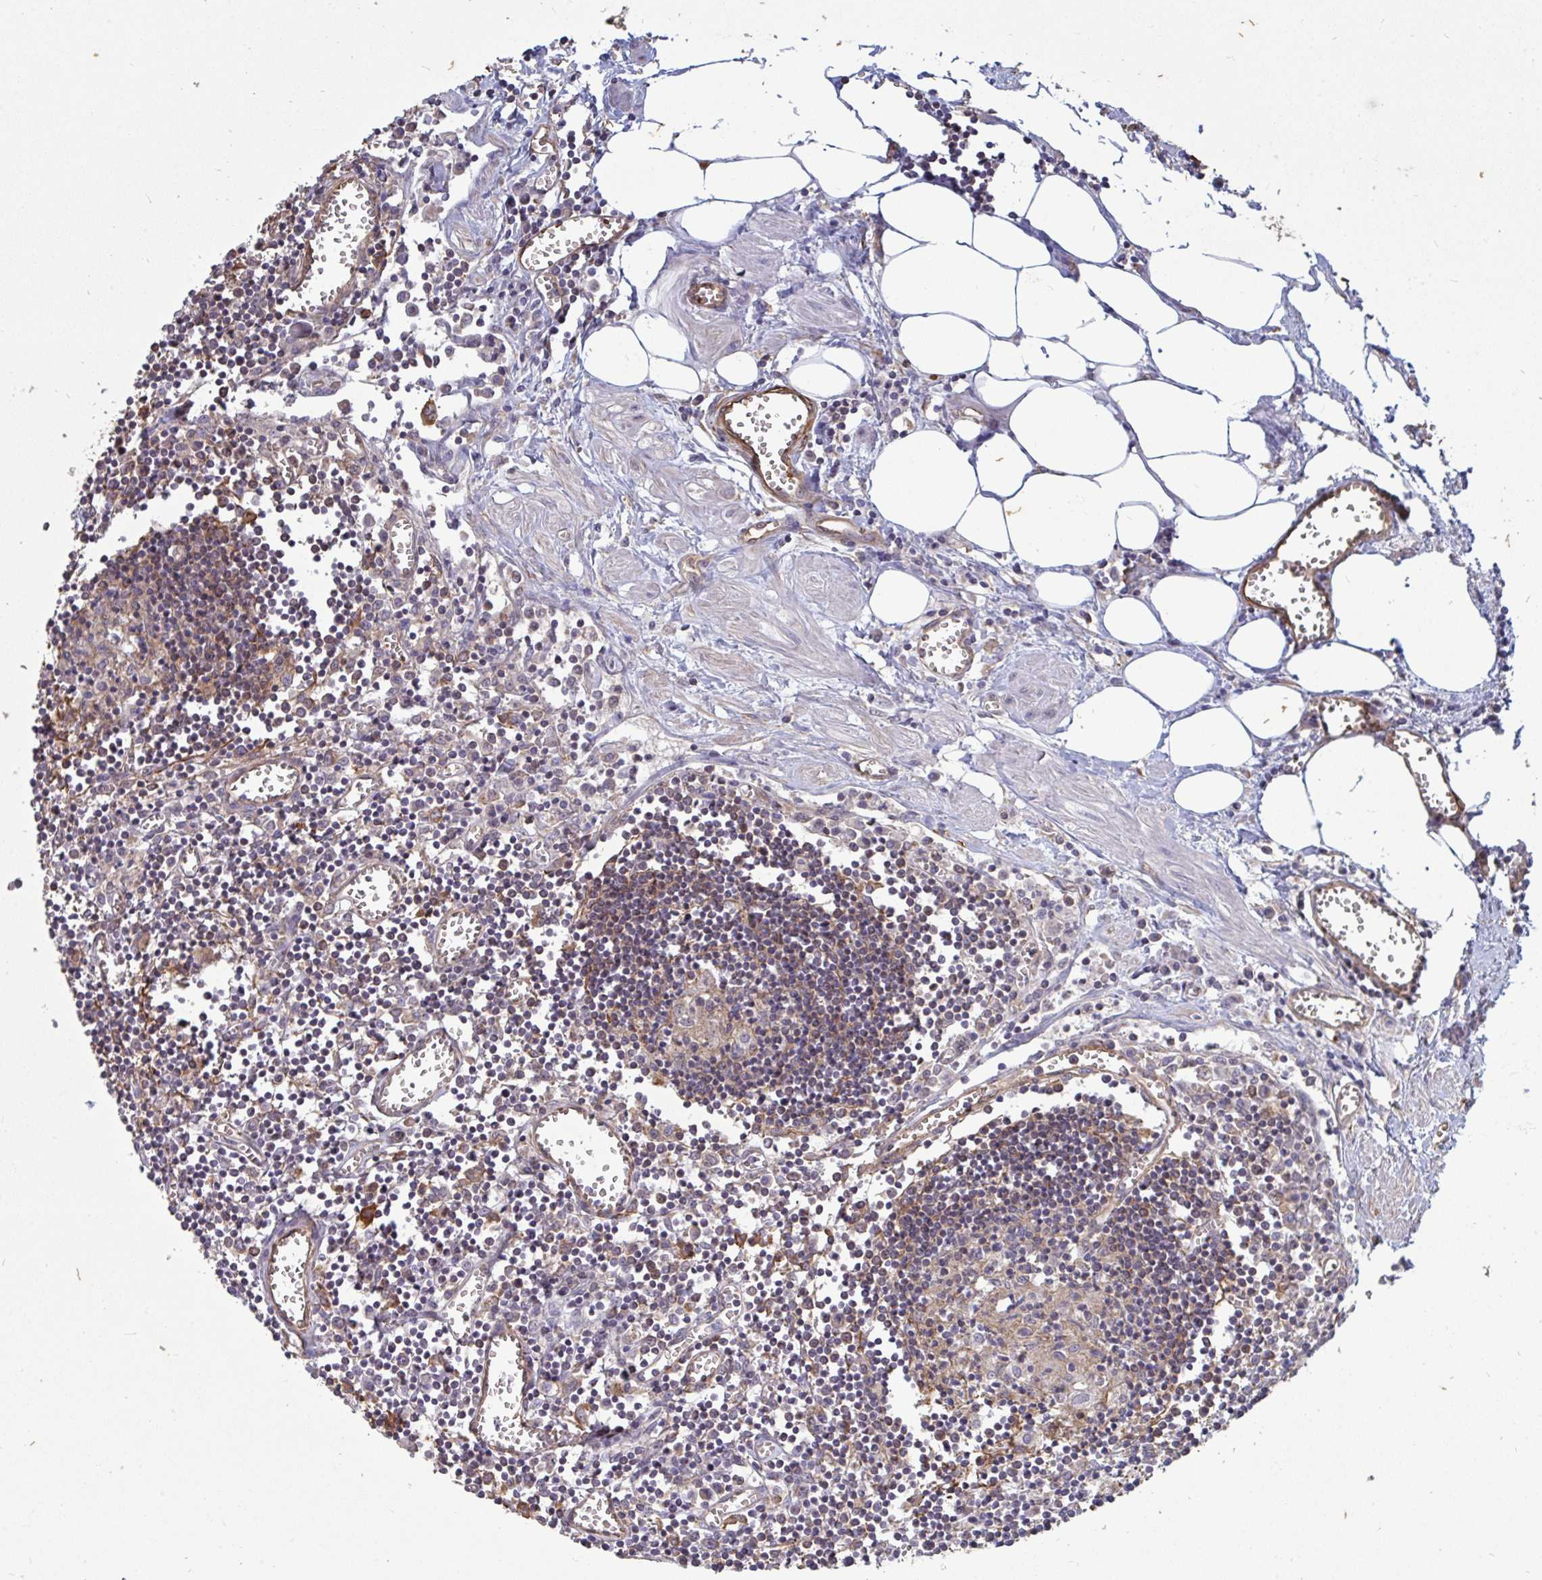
{"staining": {"intensity": "negative", "quantity": "none", "location": "none"}, "tissue": "lymph node", "cell_type": "Germinal center cells", "image_type": "normal", "snomed": [{"axis": "morphology", "description": "Normal tissue, NOS"}, {"axis": "topography", "description": "Lymph node"}], "caption": "Germinal center cells are negative for protein expression in unremarkable human lymph node. (DAB IHC with hematoxylin counter stain).", "gene": "ISCU", "patient": {"sex": "male", "age": 66}}